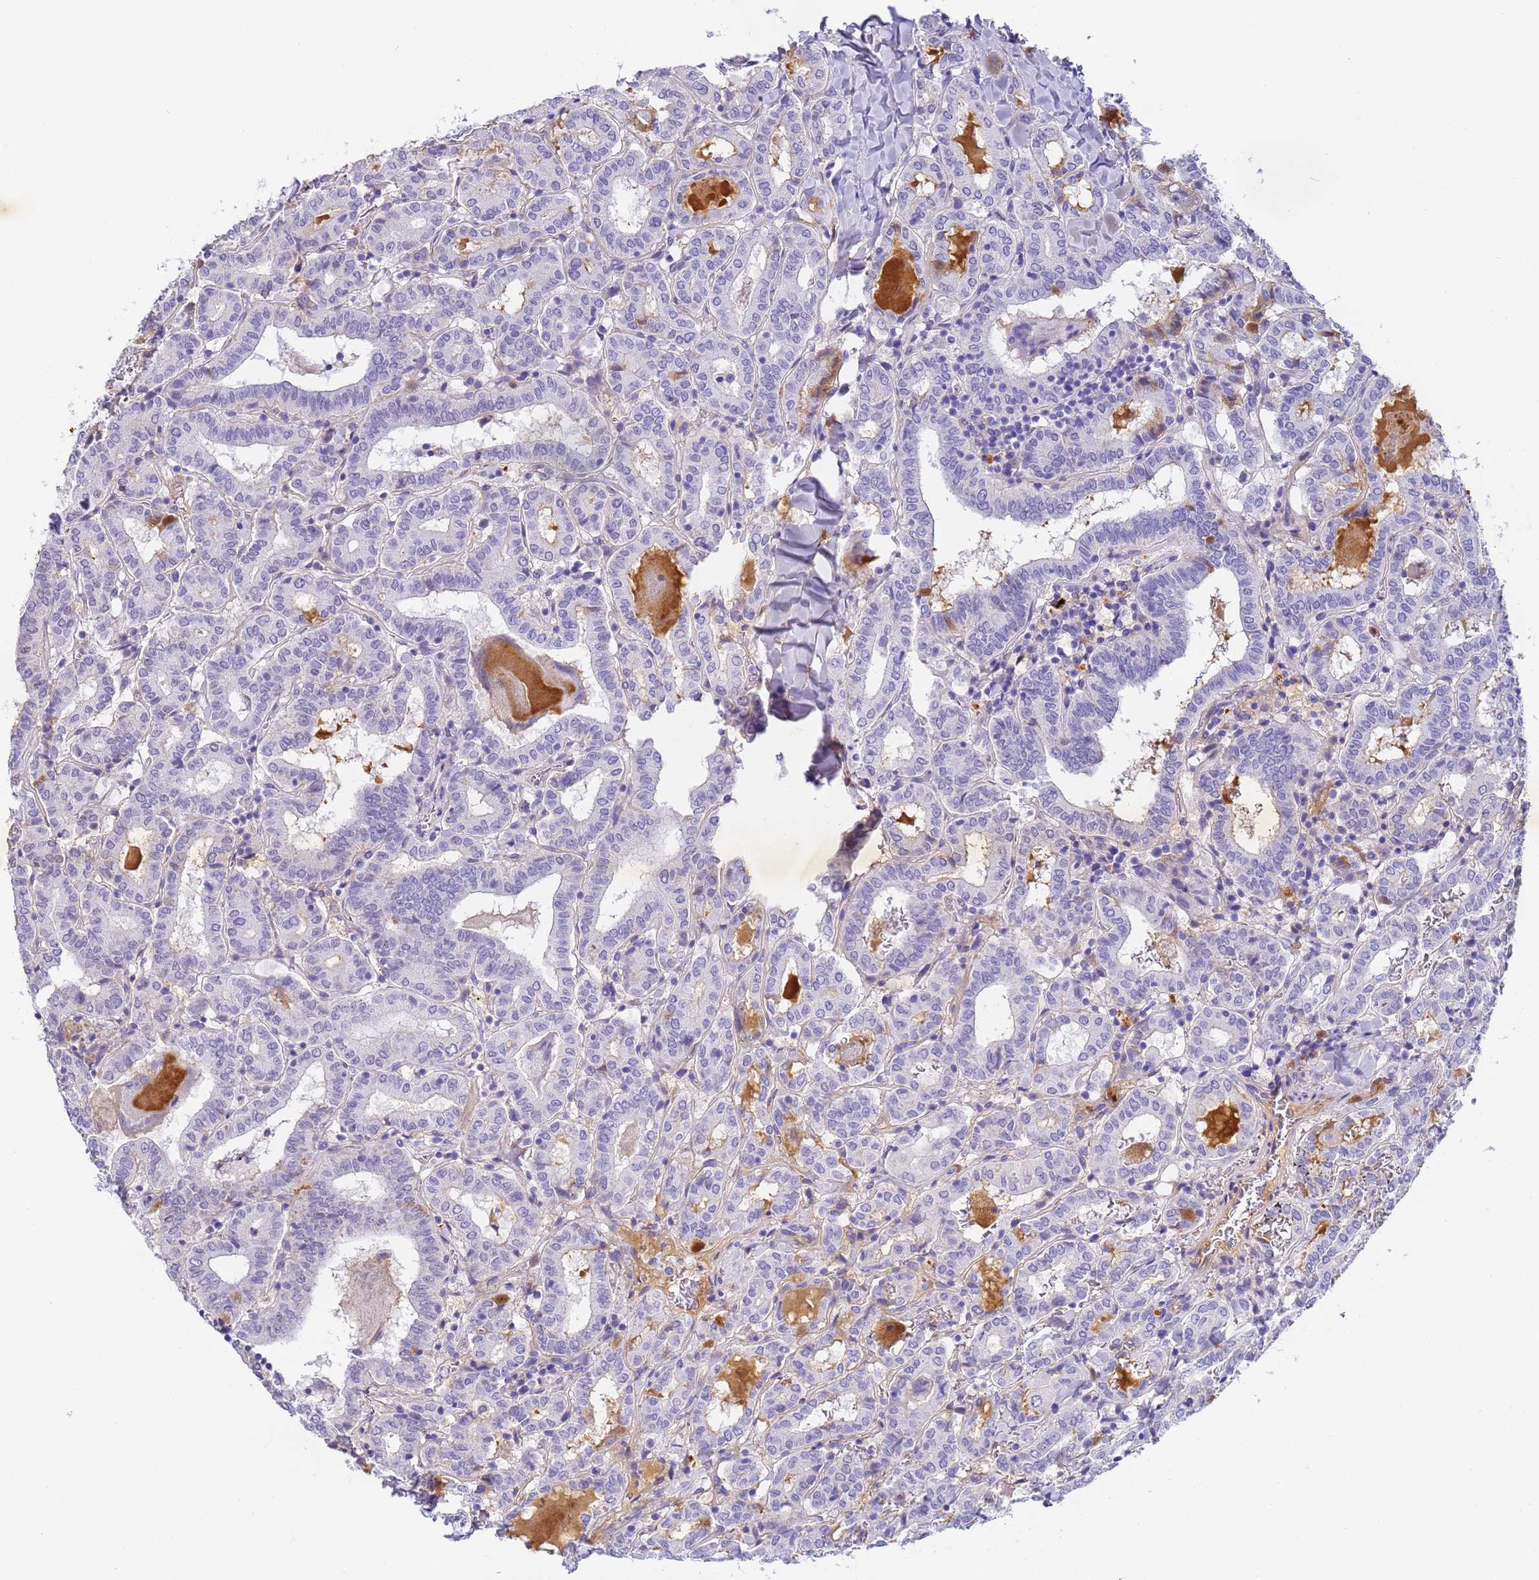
{"staining": {"intensity": "moderate", "quantity": "<25%", "location": "nuclear"}, "tissue": "thyroid cancer", "cell_type": "Tumor cells", "image_type": "cancer", "snomed": [{"axis": "morphology", "description": "Papillary adenocarcinoma, NOS"}, {"axis": "topography", "description": "Thyroid gland"}], "caption": "A brown stain labels moderate nuclear expression of a protein in human thyroid papillary adenocarcinoma tumor cells.", "gene": "CFHR2", "patient": {"sex": "female", "age": 72}}